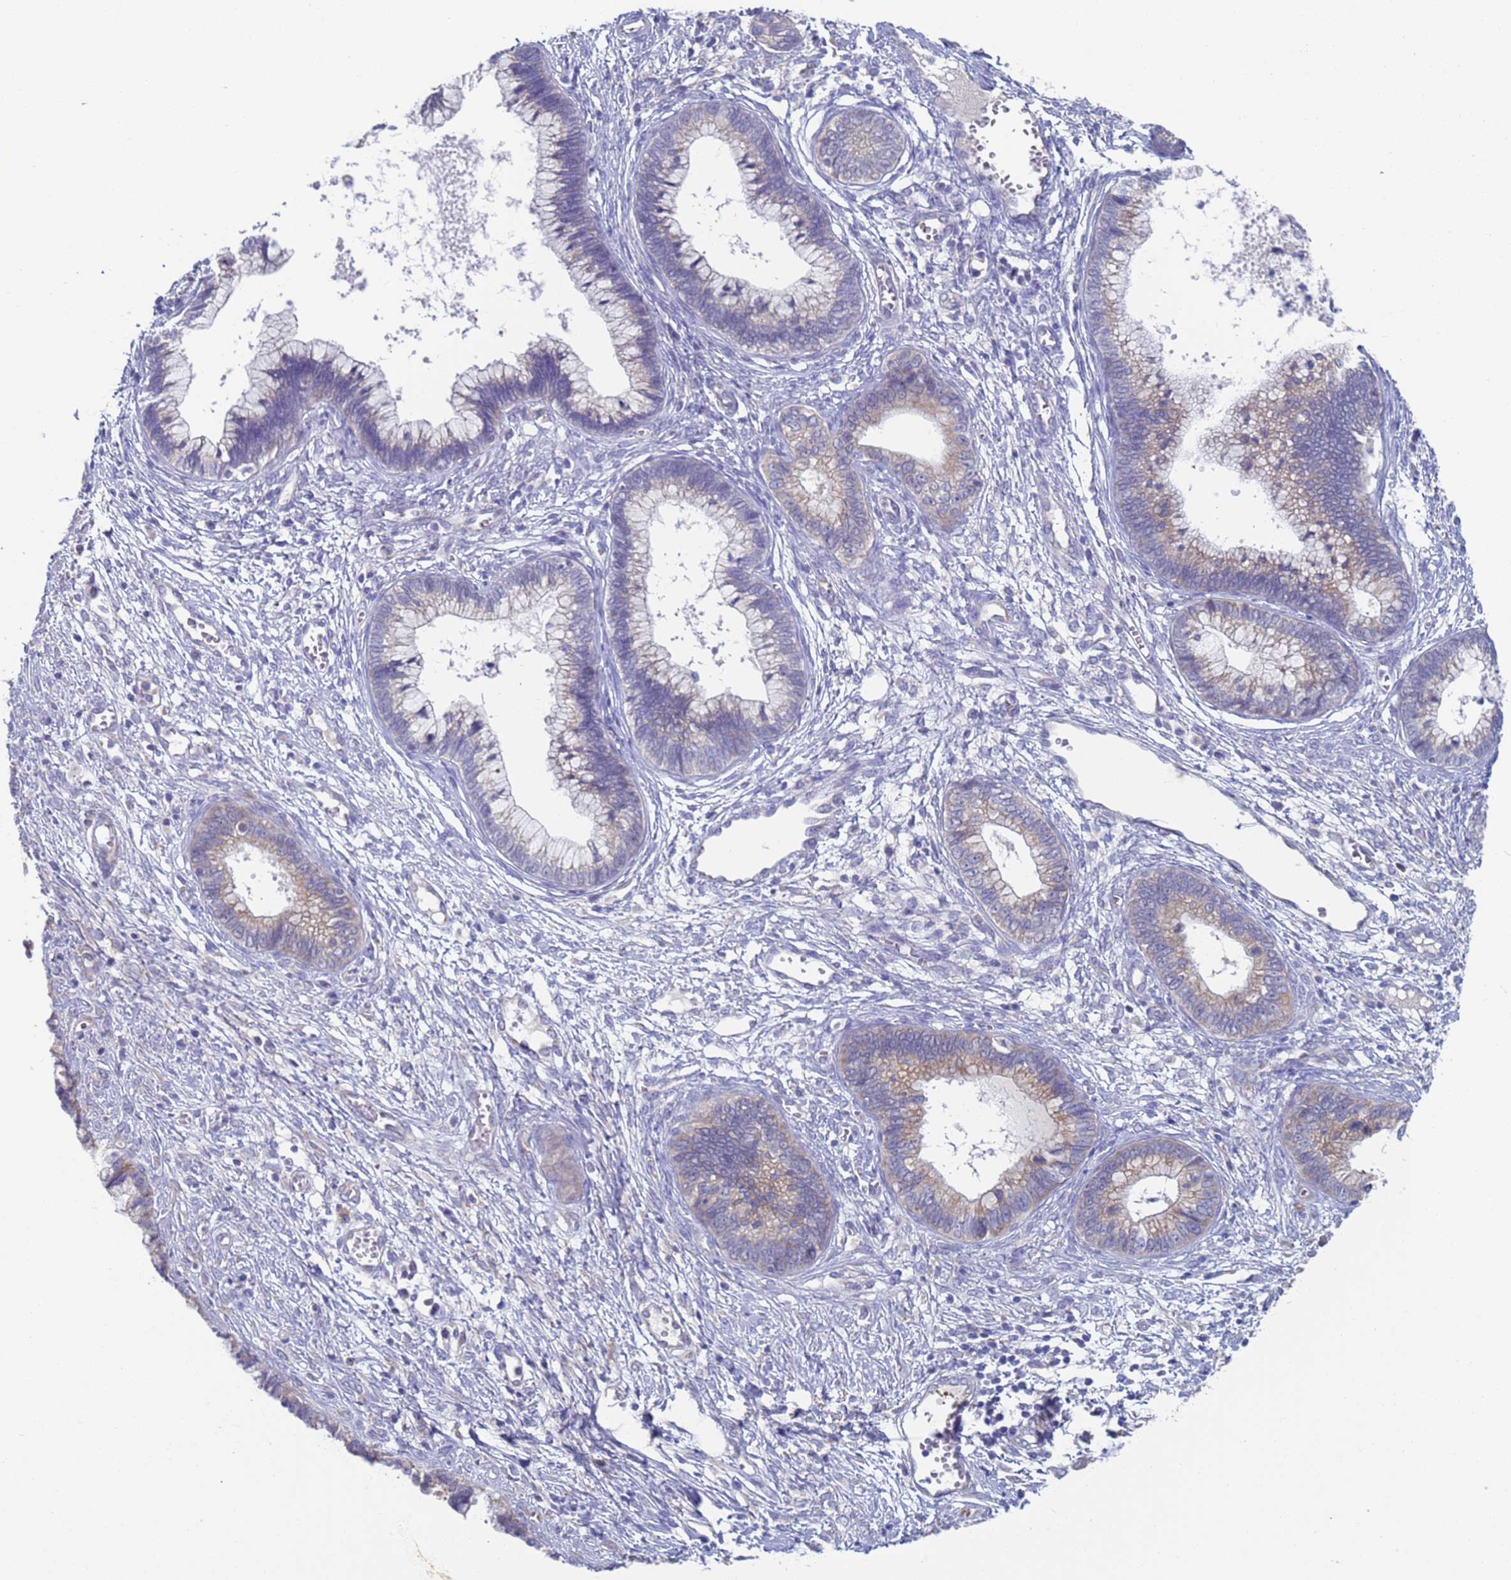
{"staining": {"intensity": "negative", "quantity": "none", "location": "none"}, "tissue": "cervical cancer", "cell_type": "Tumor cells", "image_type": "cancer", "snomed": [{"axis": "morphology", "description": "Adenocarcinoma, NOS"}, {"axis": "topography", "description": "Cervix"}], "caption": "DAB immunohistochemical staining of cervical cancer reveals no significant positivity in tumor cells.", "gene": "PET117", "patient": {"sex": "female", "age": 44}}